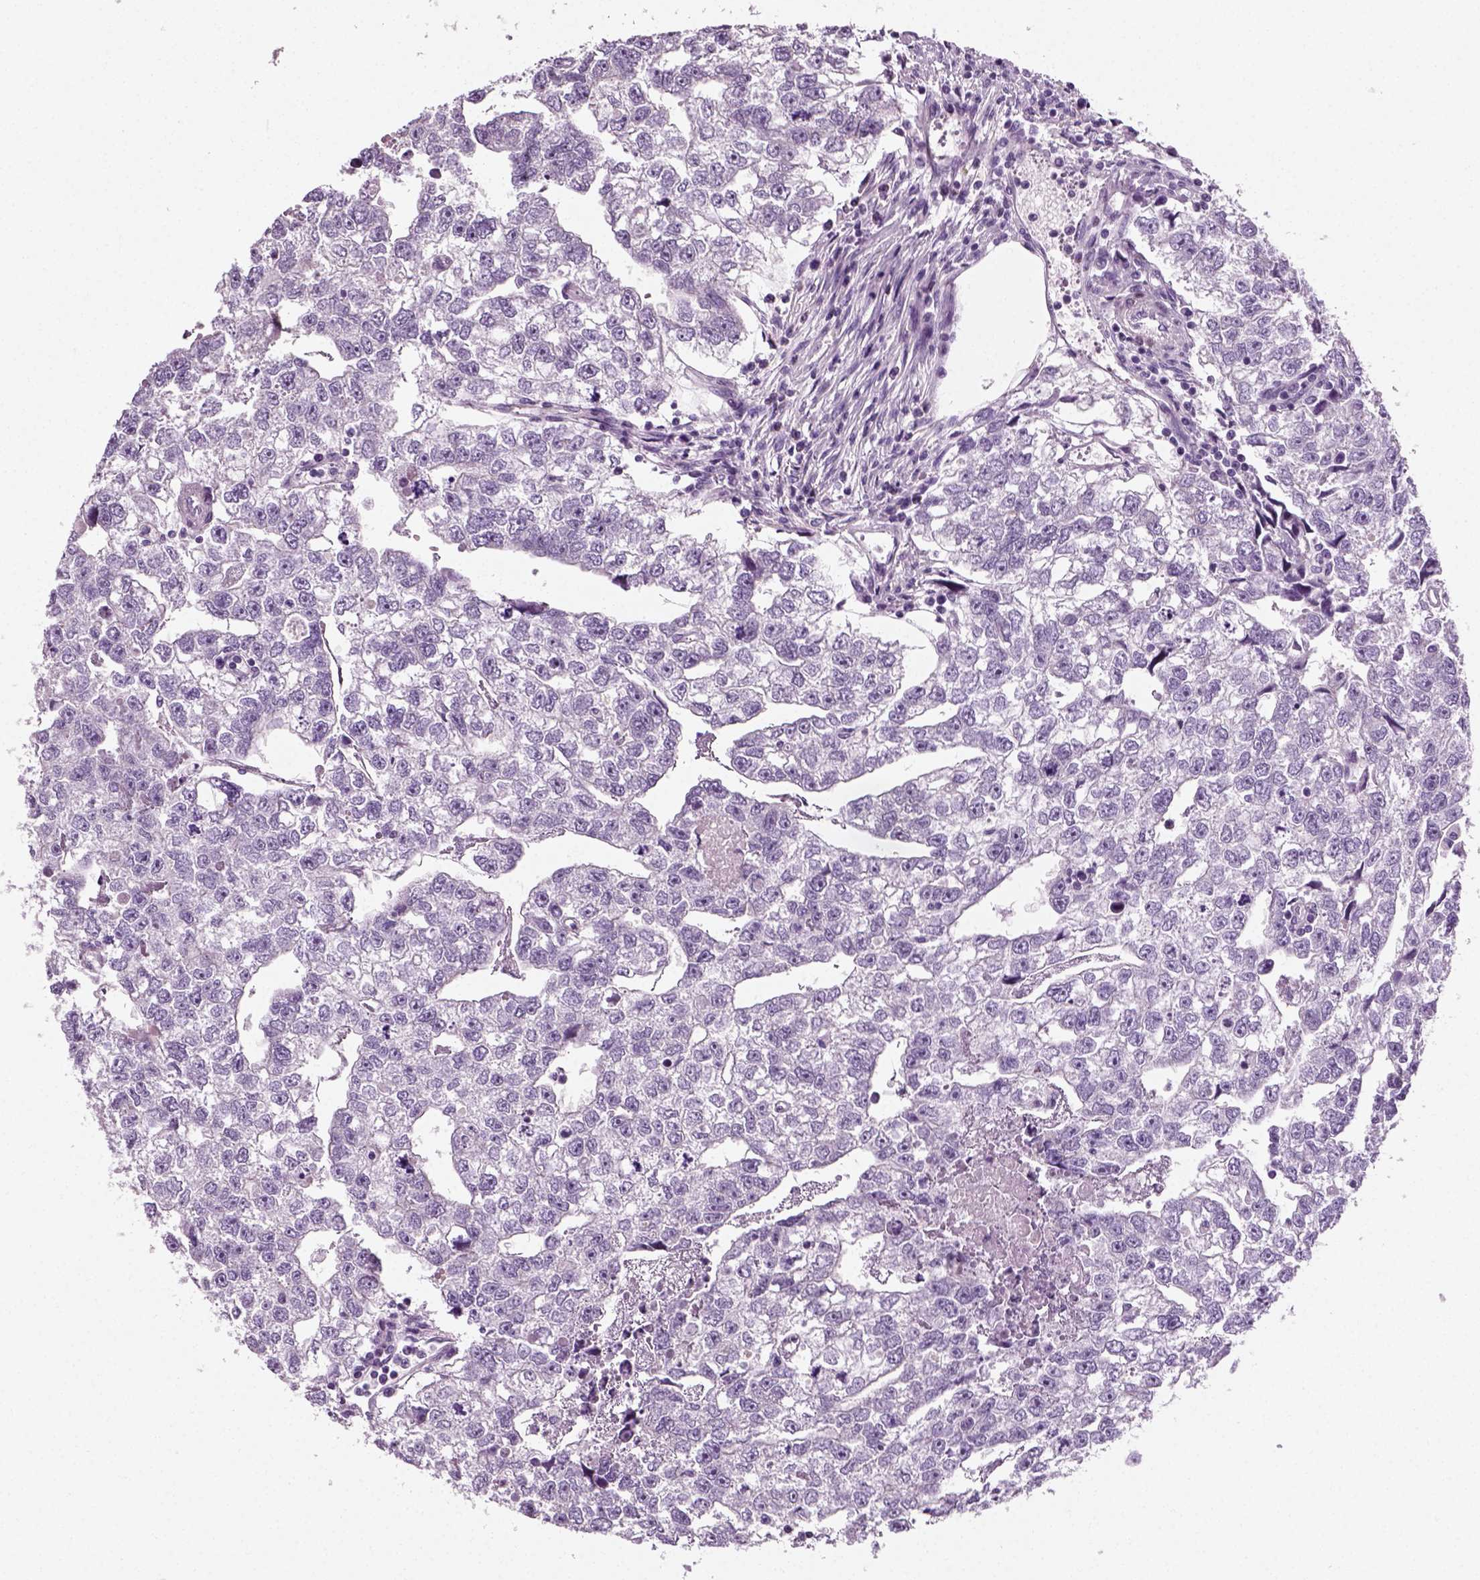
{"staining": {"intensity": "negative", "quantity": "none", "location": "none"}, "tissue": "testis cancer", "cell_type": "Tumor cells", "image_type": "cancer", "snomed": [{"axis": "morphology", "description": "Carcinoma, Embryonal, NOS"}, {"axis": "morphology", "description": "Teratoma, malignant, NOS"}, {"axis": "topography", "description": "Testis"}], "caption": "Histopathology image shows no protein expression in tumor cells of testis cancer (teratoma (malignant)) tissue. (Stains: DAB (3,3'-diaminobenzidine) immunohistochemistry with hematoxylin counter stain, Microscopy: brightfield microscopy at high magnification).", "gene": "SPATA31E1", "patient": {"sex": "male", "age": 44}}